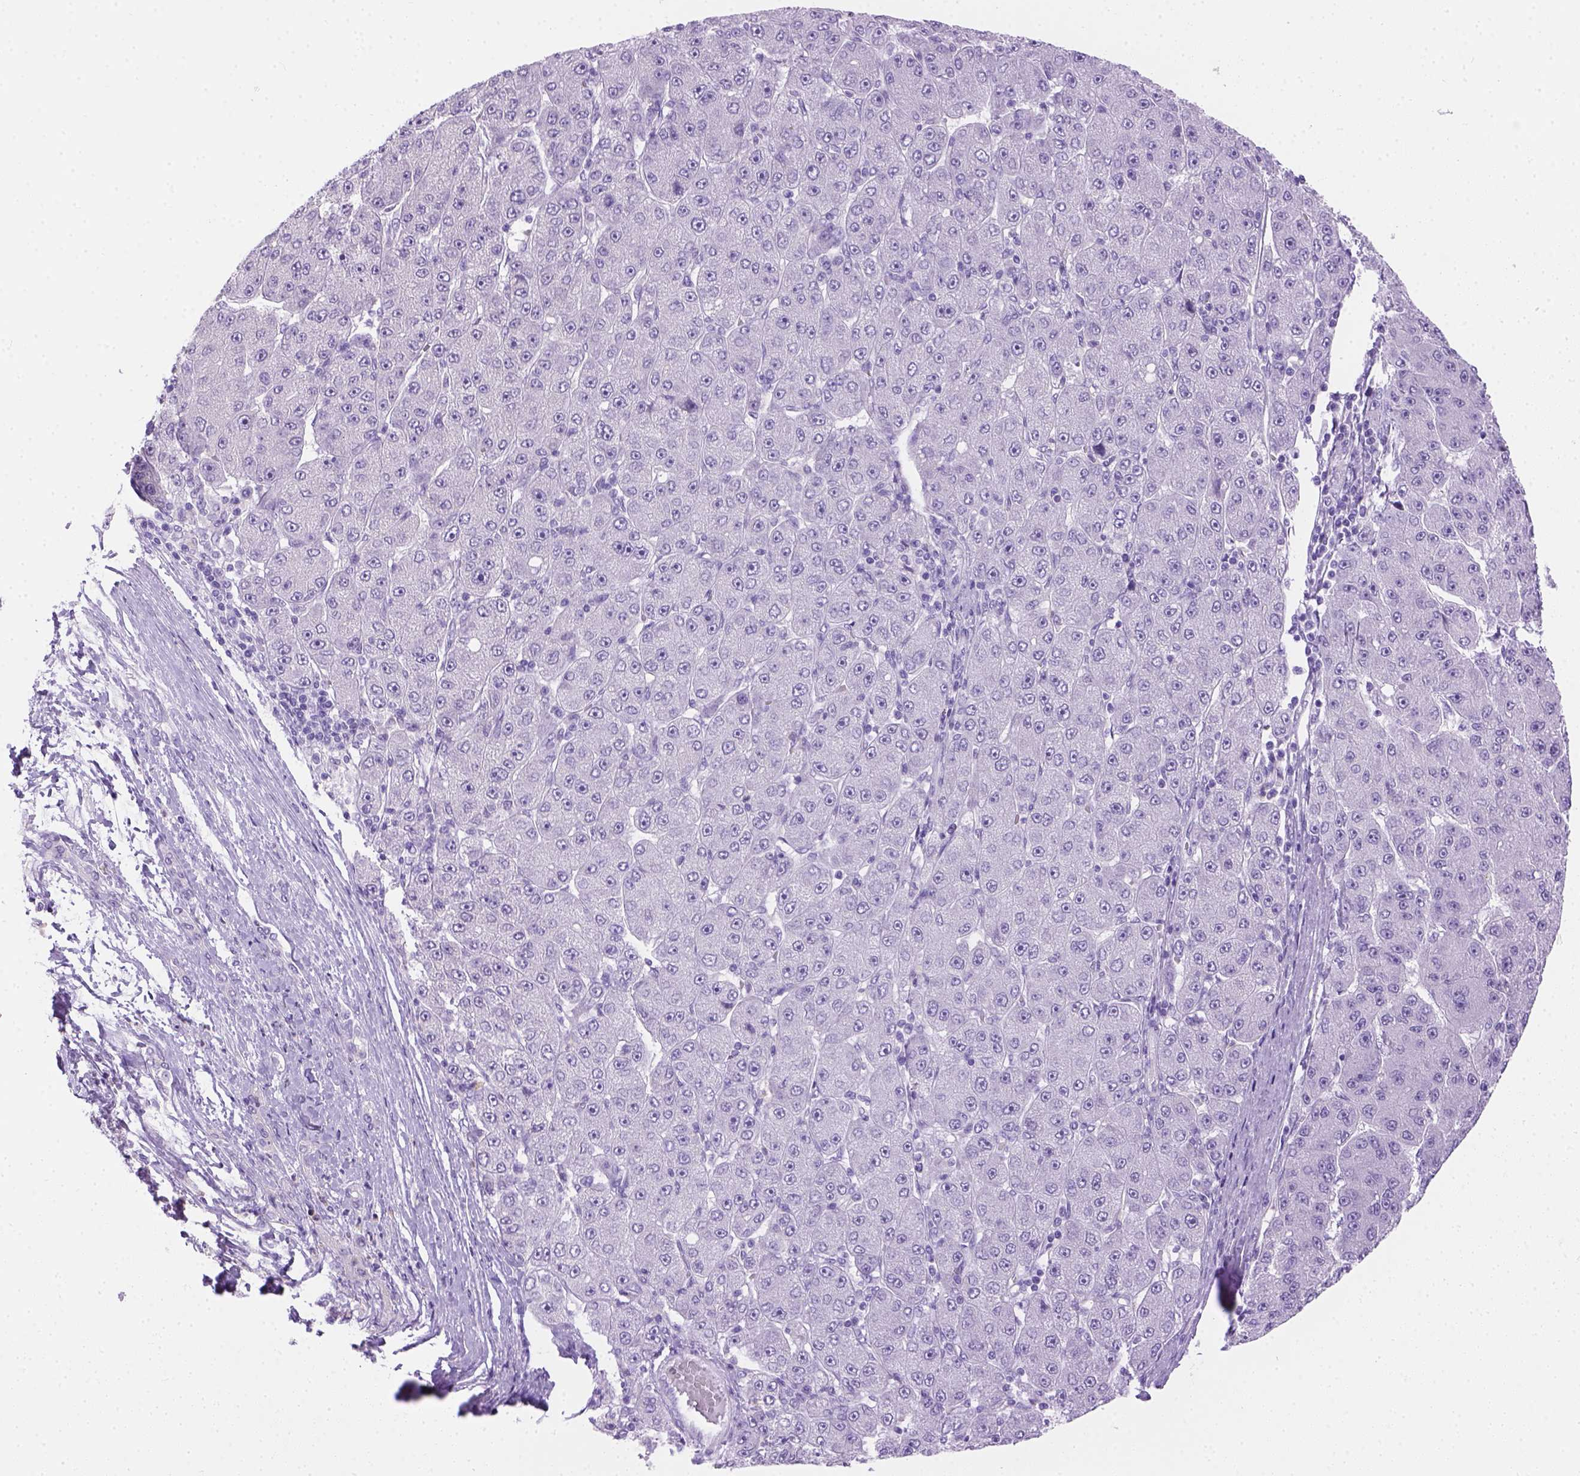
{"staining": {"intensity": "negative", "quantity": "none", "location": "none"}, "tissue": "liver cancer", "cell_type": "Tumor cells", "image_type": "cancer", "snomed": [{"axis": "morphology", "description": "Carcinoma, Hepatocellular, NOS"}, {"axis": "topography", "description": "Liver"}], "caption": "Histopathology image shows no significant protein positivity in tumor cells of liver cancer (hepatocellular carcinoma).", "gene": "TMEM38A", "patient": {"sex": "male", "age": 67}}